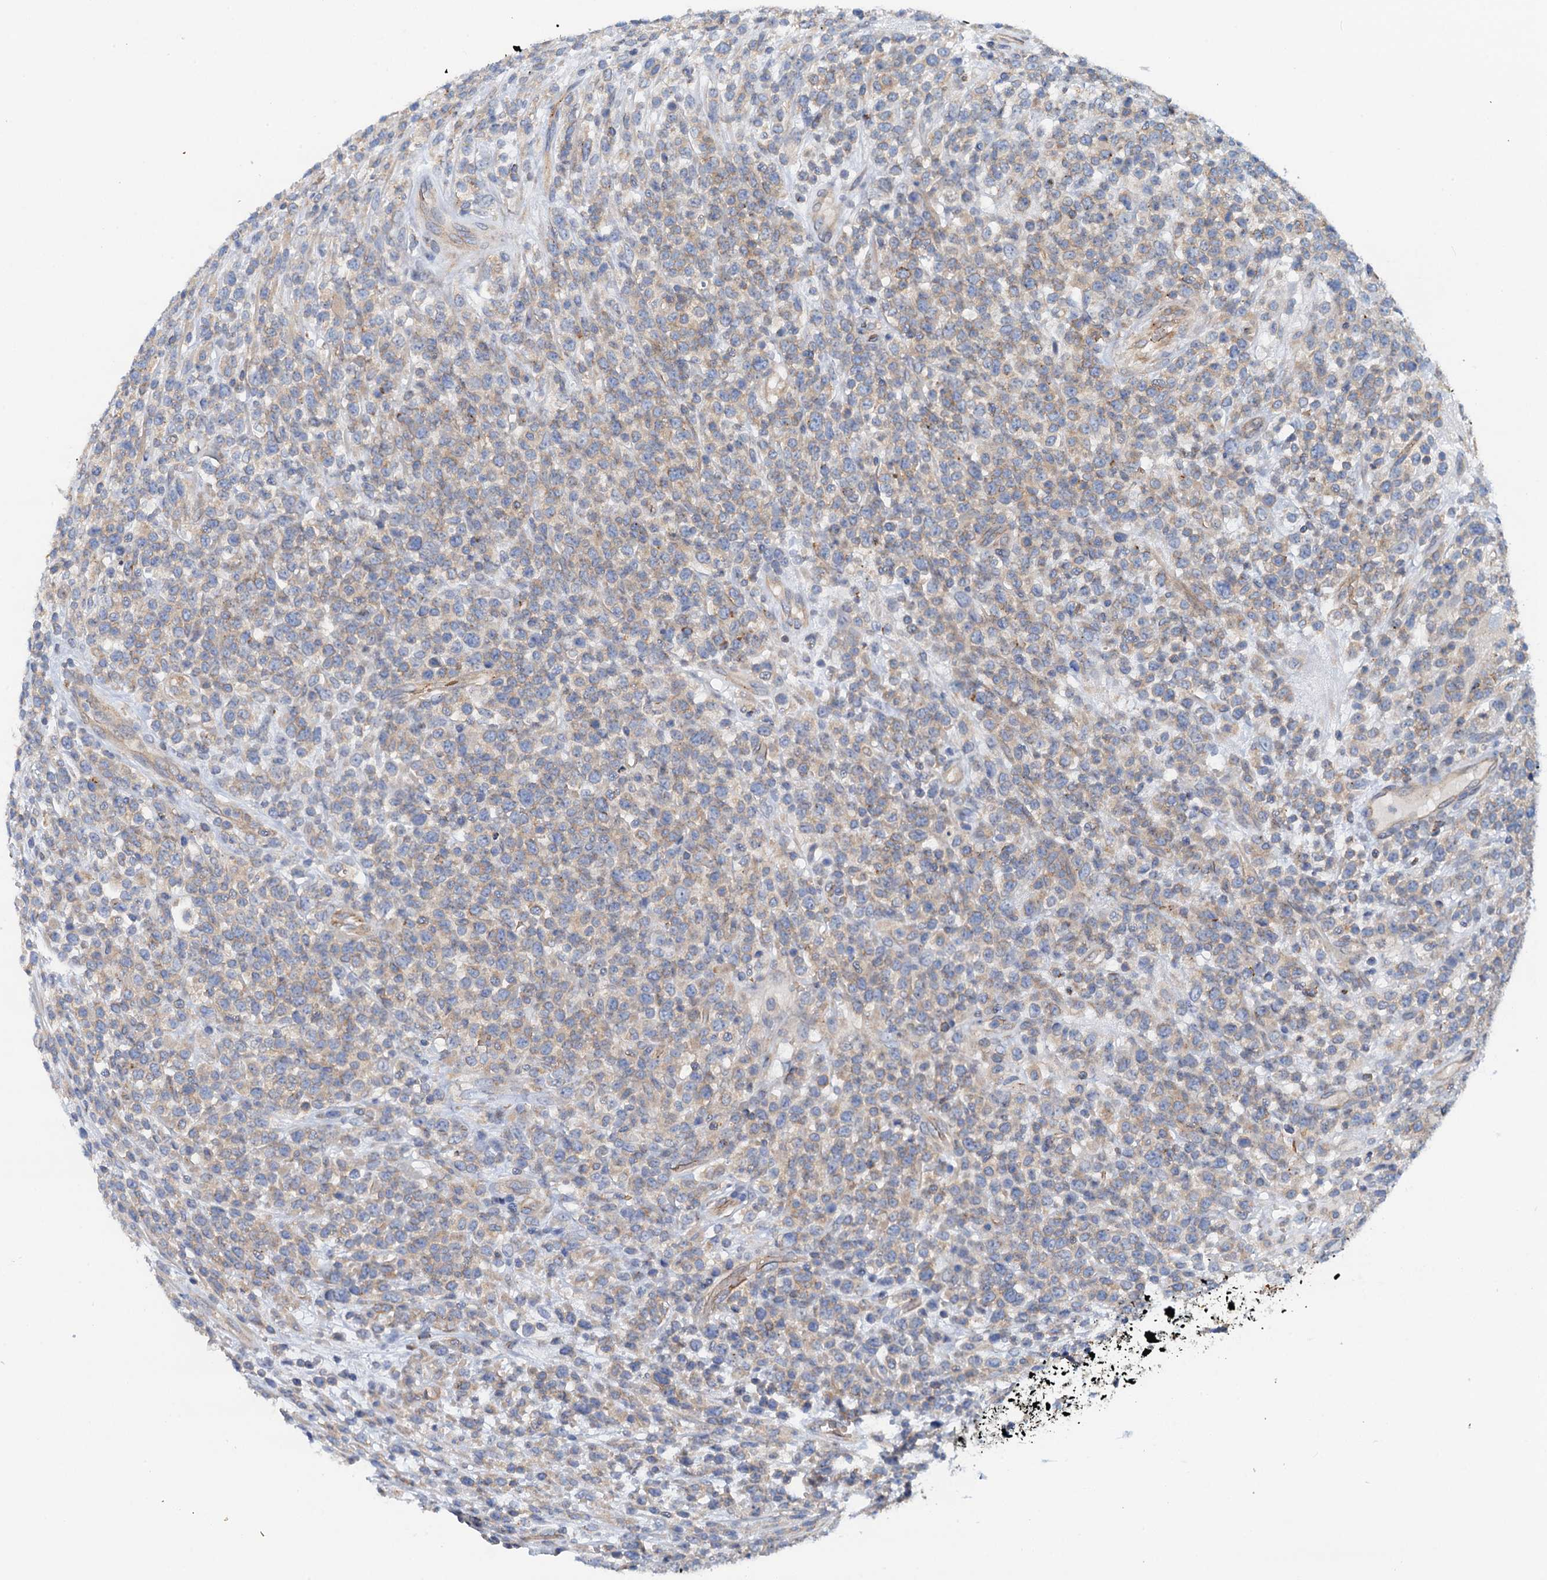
{"staining": {"intensity": "weak", "quantity": "<25%", "location": "cytoplasmic/membranous"}, "tissue": "lymphoma", "cell_type": "Tumor cells", "image_type": "cancer", "snomed": [{"axis": "morphology", "description": "Malignant lymphoma, non-Hodgkin's type, High grade"}, {"axis": "topography", "description": "Colon"}], "caption": "An immunohistochemistry photomicrograph of malignant lymphoma, non-Hodgkin's type (high-grade) is shown. There is no staining in tumor cells of malignant lymphoma, non-Hodgkin's type (high-grade).", "gene": "ROGDI", "patient": {"sex": "female", "age": 53}}